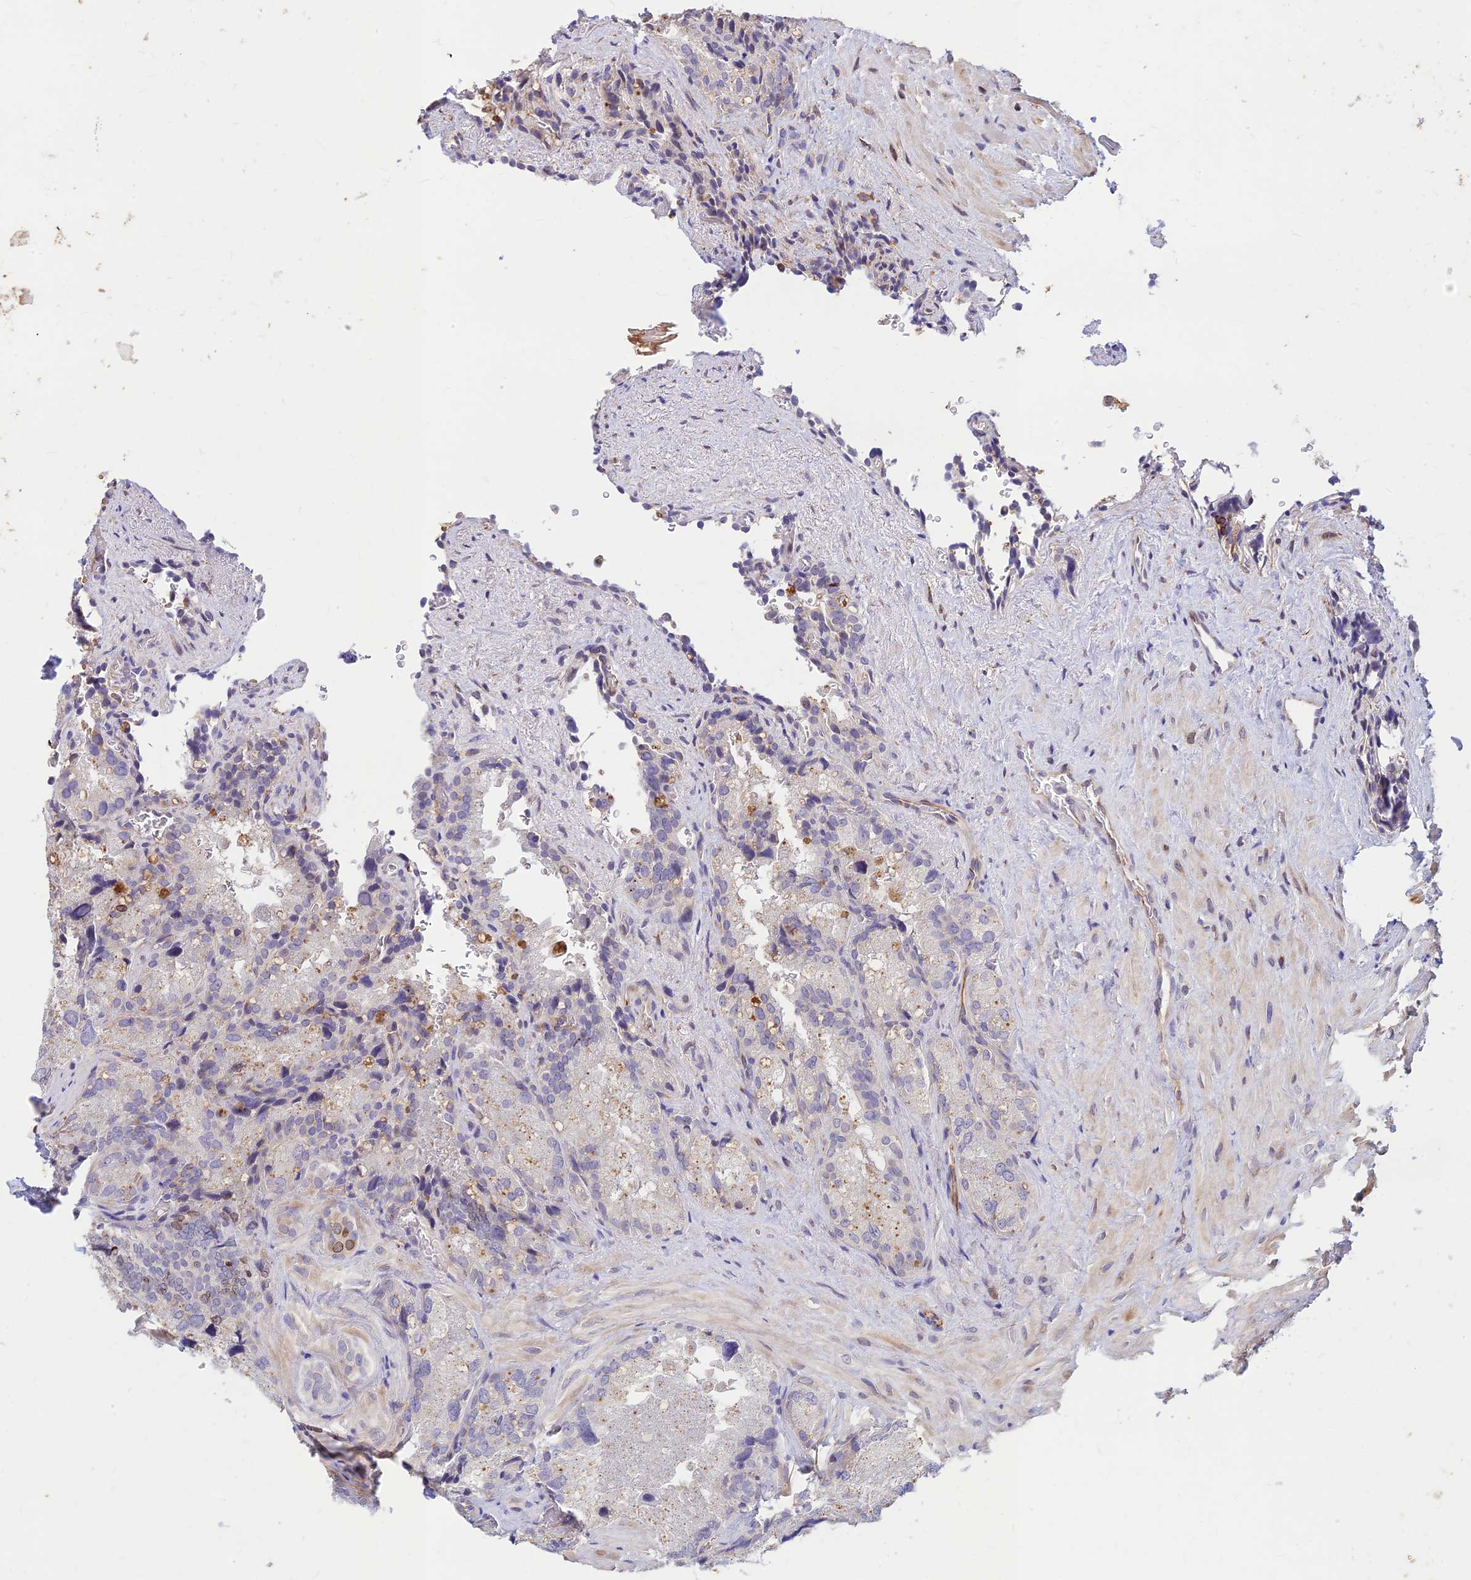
{"staining": {"intensity": "moderate", "quantity": "<25%", "location": "cytoplasmic/membranous,nuclear"}, "tissue": "seminal vesicle", "cell_type": "Glandular cells", "image_type": "normal", "snomed": [{"axis": "morphology", "description": "Normal tissue, NOS"}, {"axis": "topography", "description": "Seminal veicle"}], "caption": "Glandular cells reveal low levels of moderate cytoplasmic/membranous,nuclear staining in approximately <25% of cells in unremarkable seminal vesicle. Immunohistochemistry stains the protein in brown and the nuclei are stained blue.", "gene": "ST8SIA5", "patient": {"sex": "male", "age": 62}}